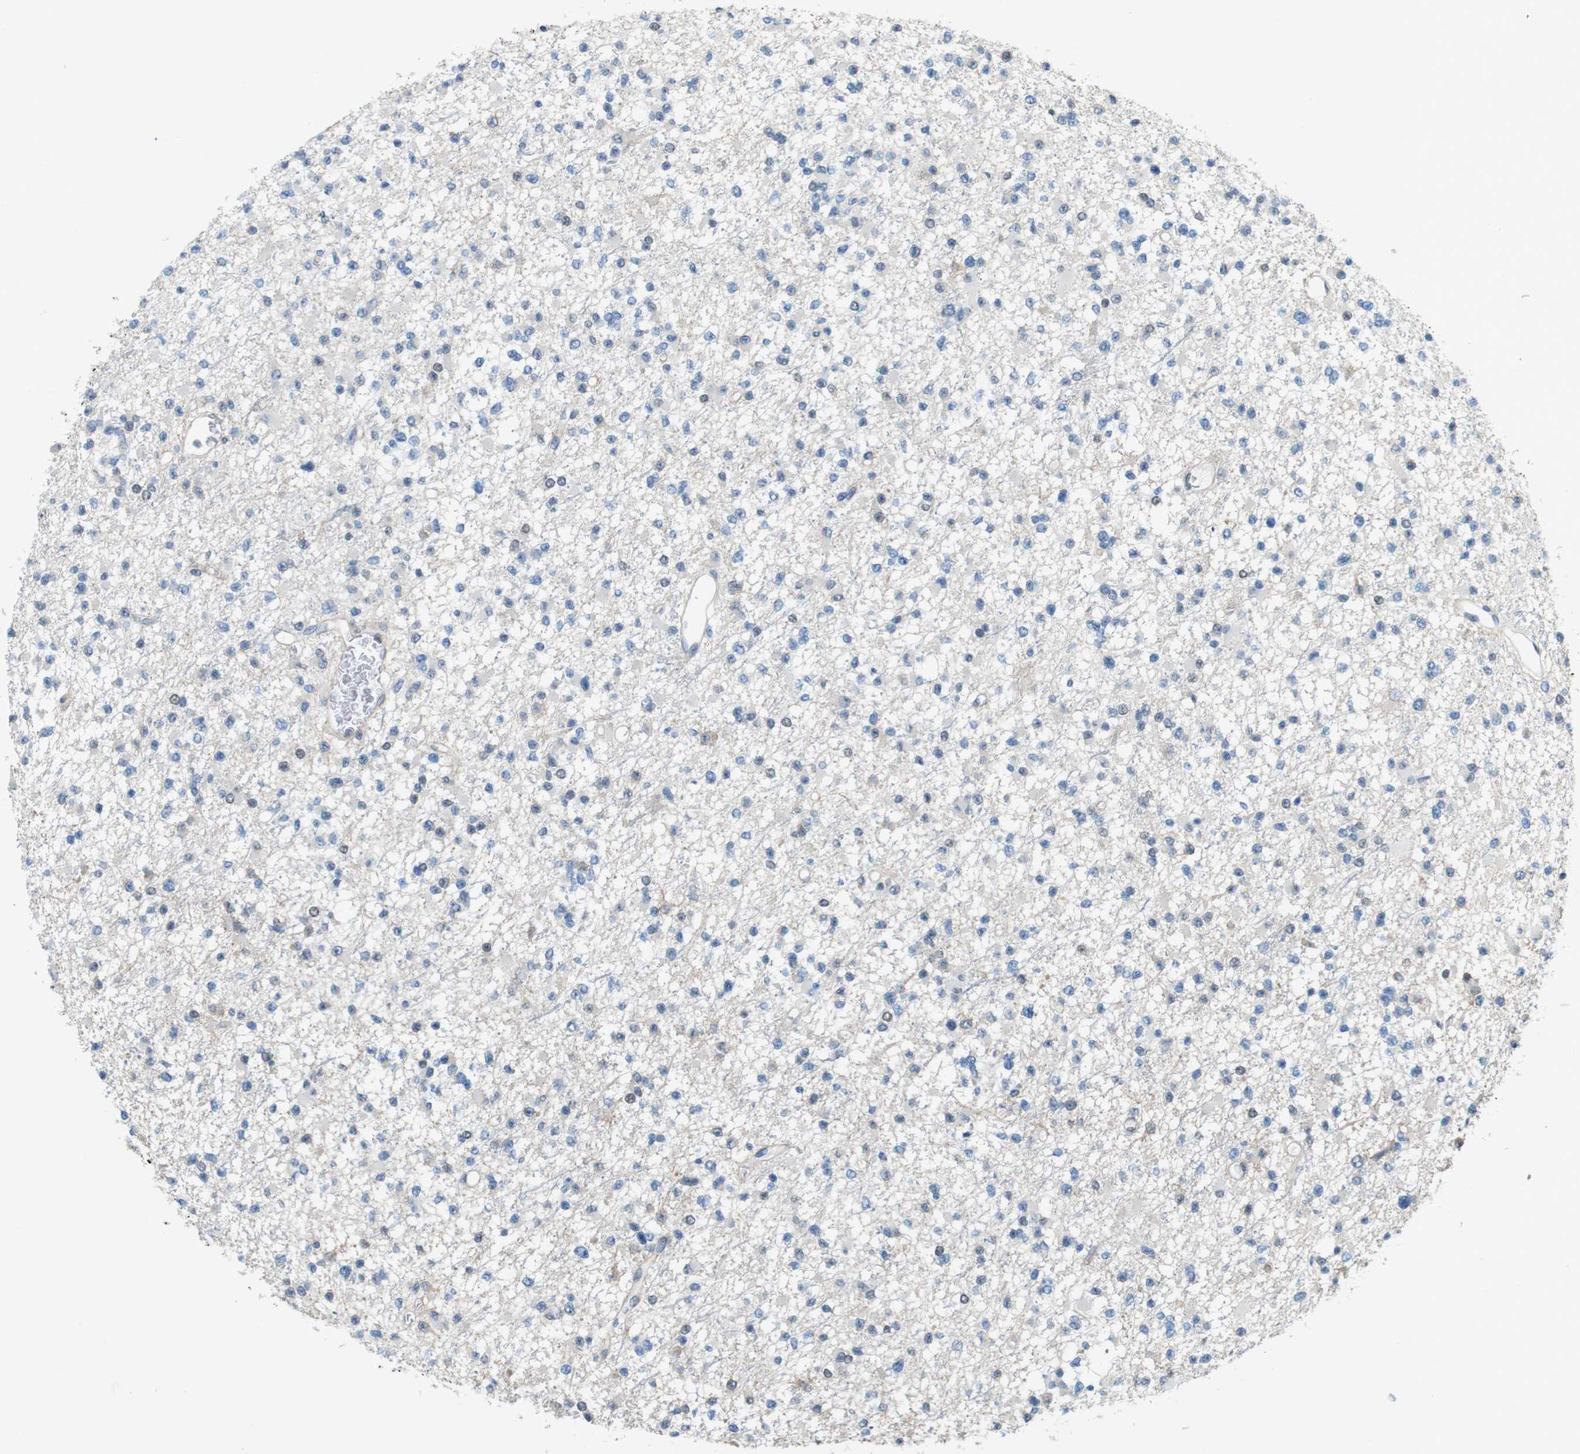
{"staining": {"intensity": "weak", "quantity": "<25%", "location": "cytoplasmic/membranous"}, "tissue": "glioma", "cell_type": "Tumor cells", "image_type": "cancer", "snomed": [{"axis": "morphology", "description": "Glioma, malignant, Low grade"}, {"axis": "topography", "description": "Brain"}], "caption": "This is an immunohistochemistry (IHC) photomicrograph of human malignant glioma (low-grade). There is no positivity in tumor cells.", "gene": "SKI", "patient": {"sex": "female", "age": 22}}